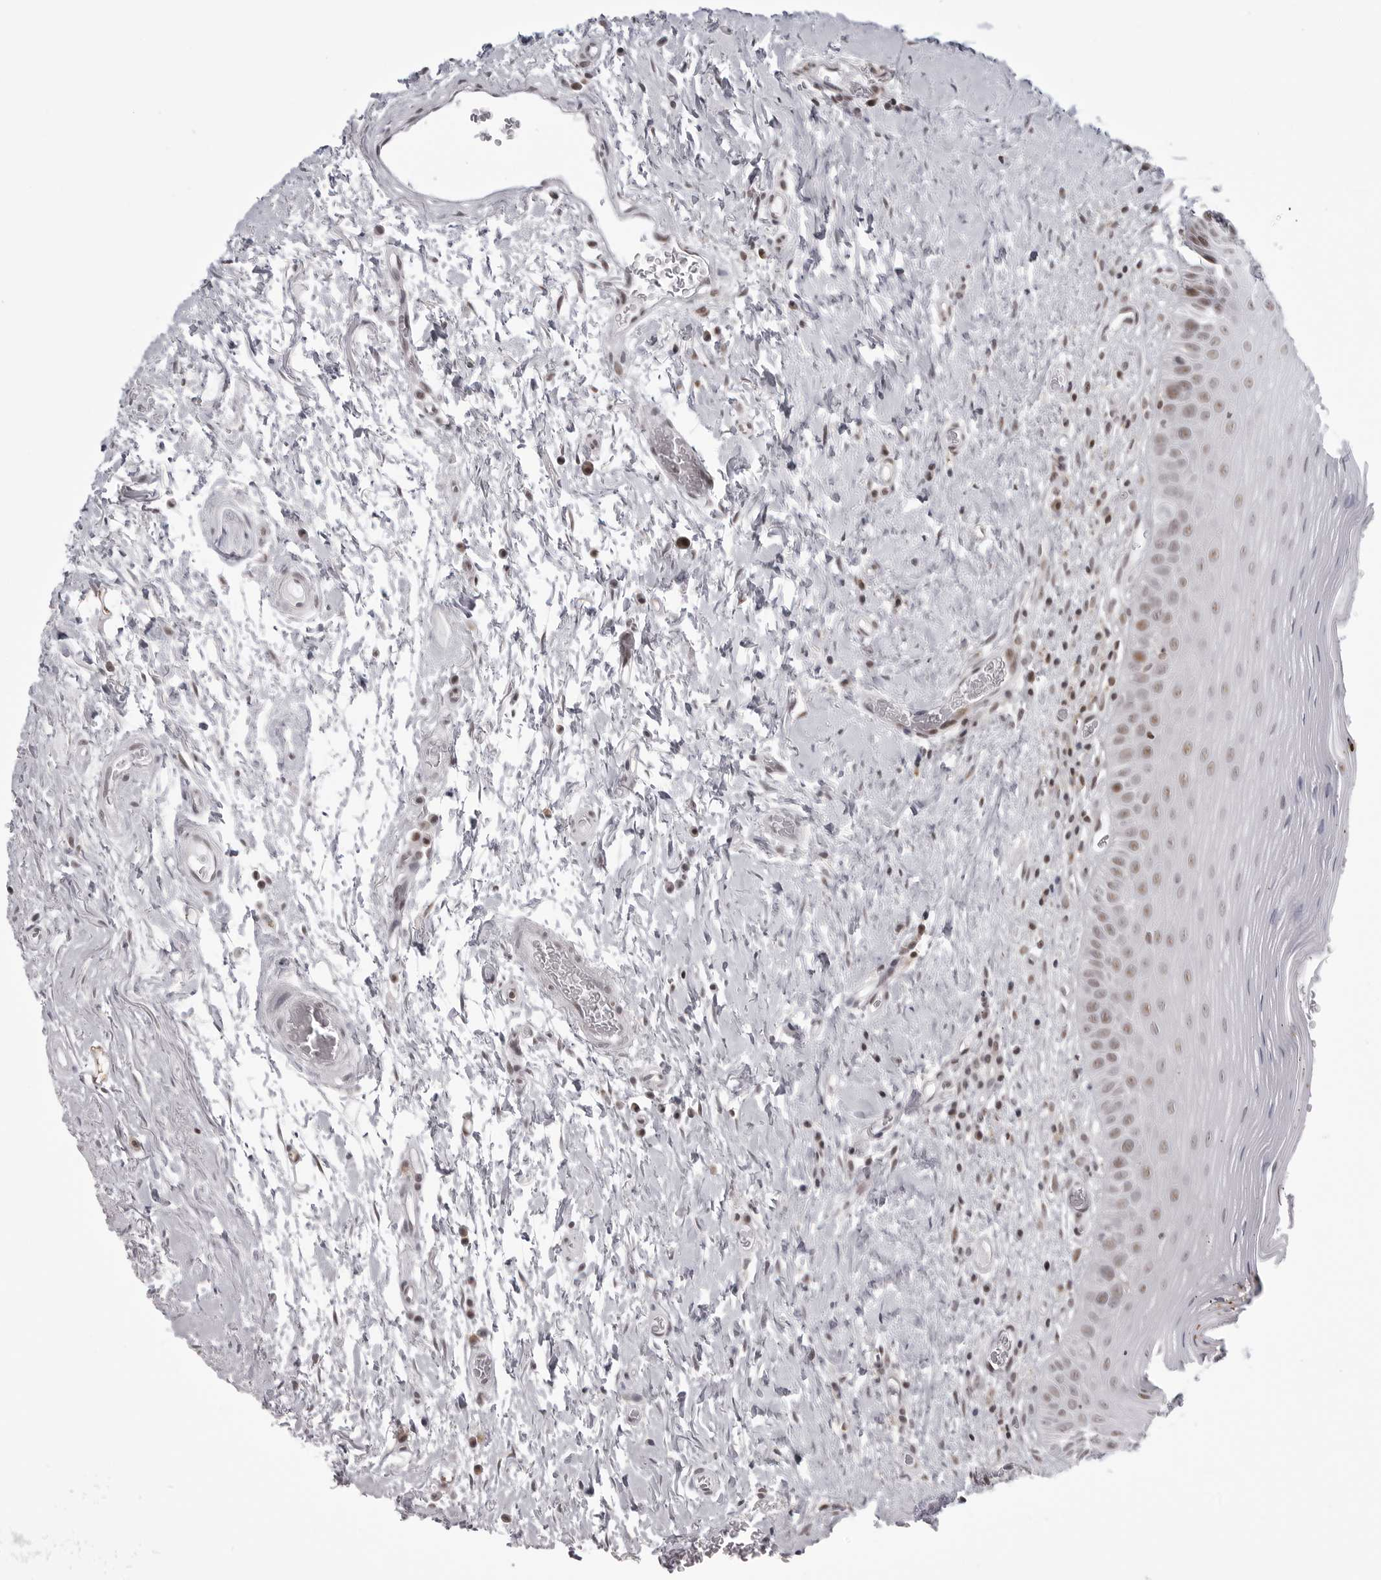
{"staining": {"intensity": "moderate", "quantity": "<25%", "location": "nuclear"}, "tissue": "oral mucosa", "cell_type": "Squamous epithelial cells", "image_type": "normal", "snomed": [{"axis": "morphology", "description": "Normal tissue, NOS"}, {"axis": "topography", "description": "Oral tissue"}], "caption": "Normal oral mucosa displays moderate nuclear positivity in about <25% of squamous epithelial cells.", "gene": "WRAP53", "patient": {"sex": "male", "age": 82}}